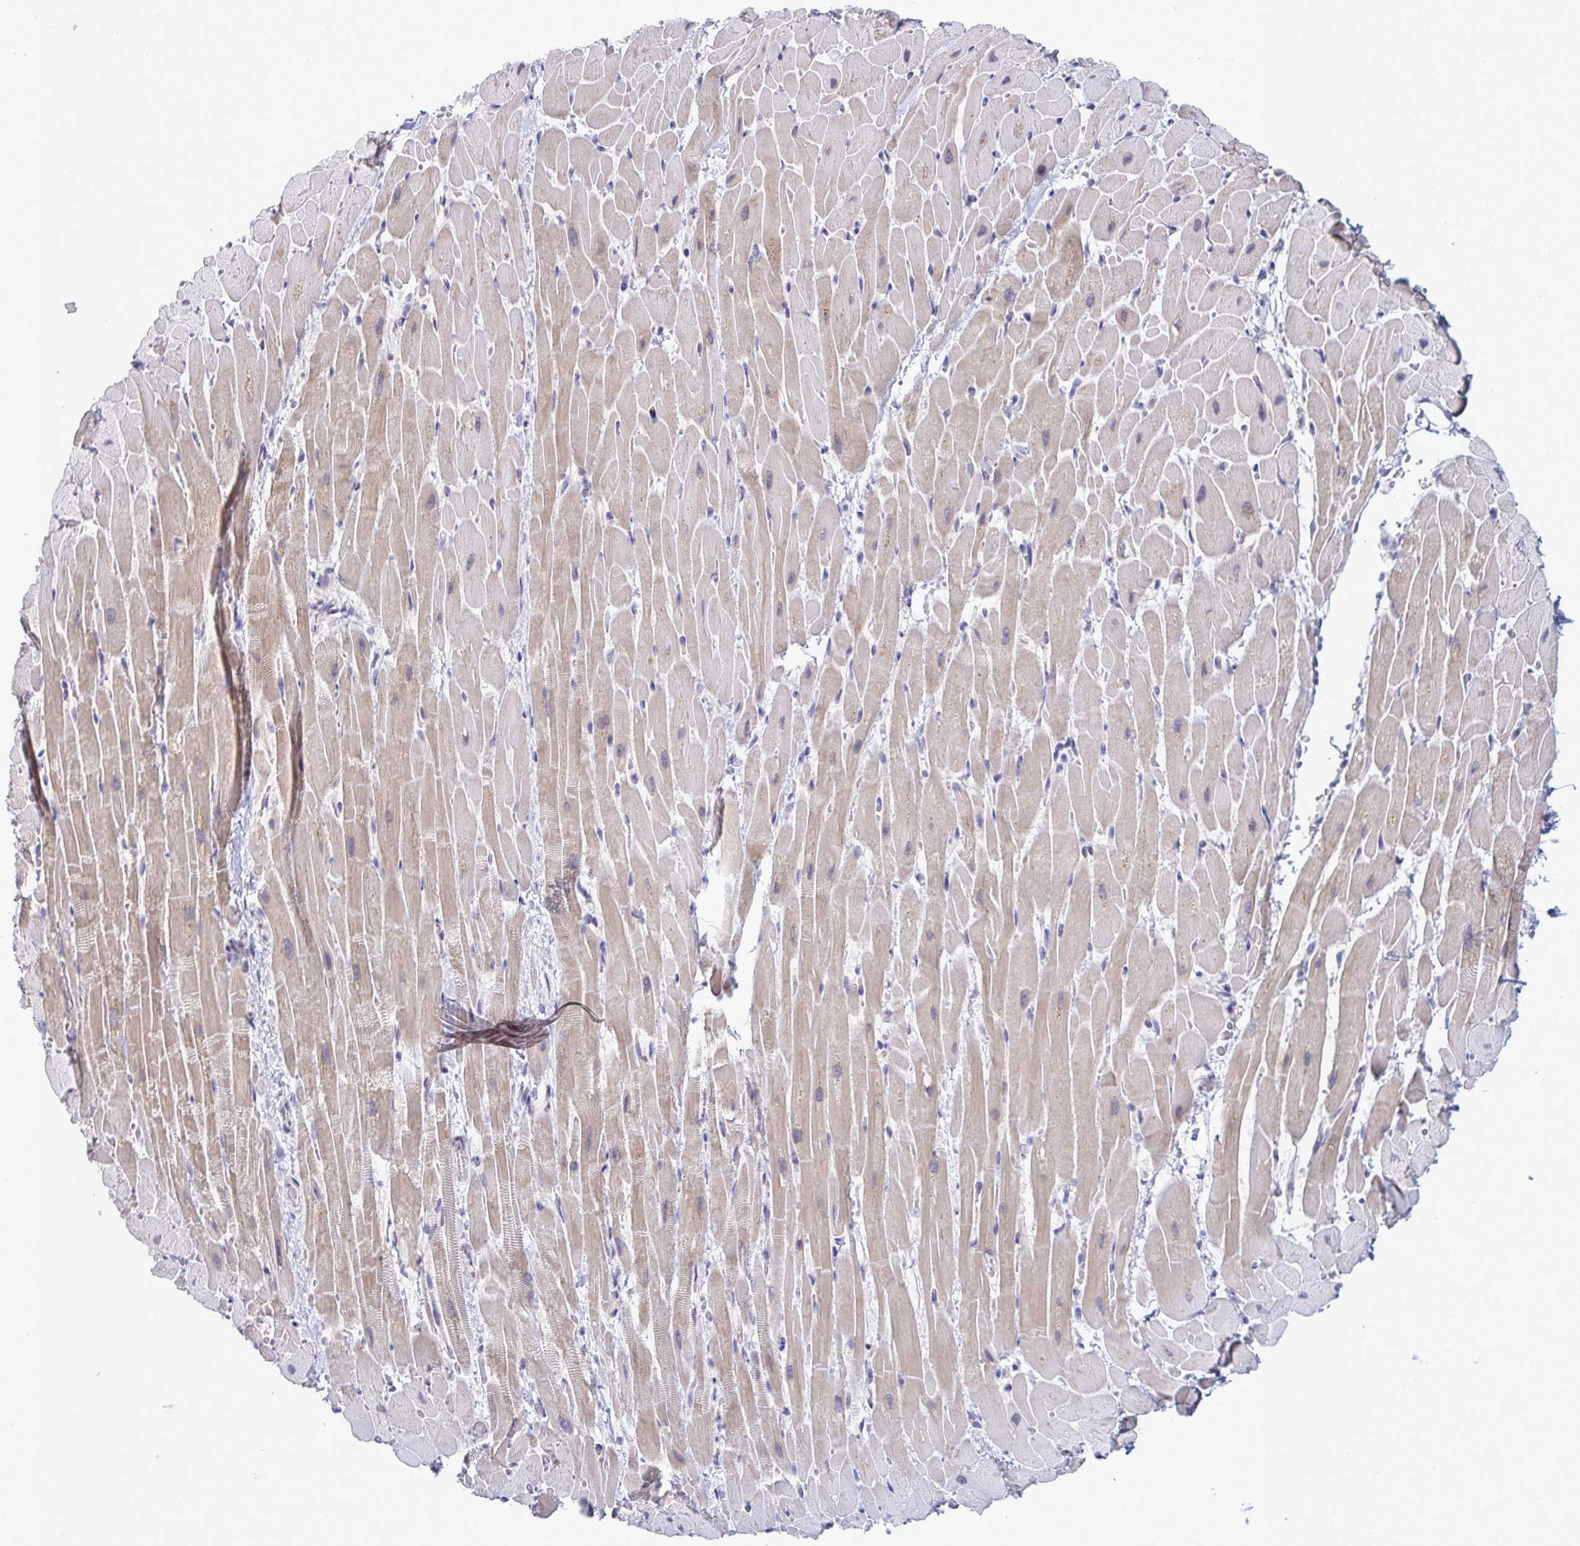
{"staining": {"intensity": "weak", "quantity": ">75%", "location": "cytoplasmic/membranous"}, "tissue": "heart muscle", "cell_type": "Cardiomyocytes", "image_type": "normal", "snomed": [{"axis": "morphology", "description": "Normal tissue, NOS"}, {"axis": "topography", "description": "Heart"}], "caption": "Protein staining of normal heart muscle exhibits weak cytoplasmic/membranous positivity in approximately >75% of cardiomyocytes.", "gene": "MFSD4A", "patient": {"sex": "male", "age": 37}}